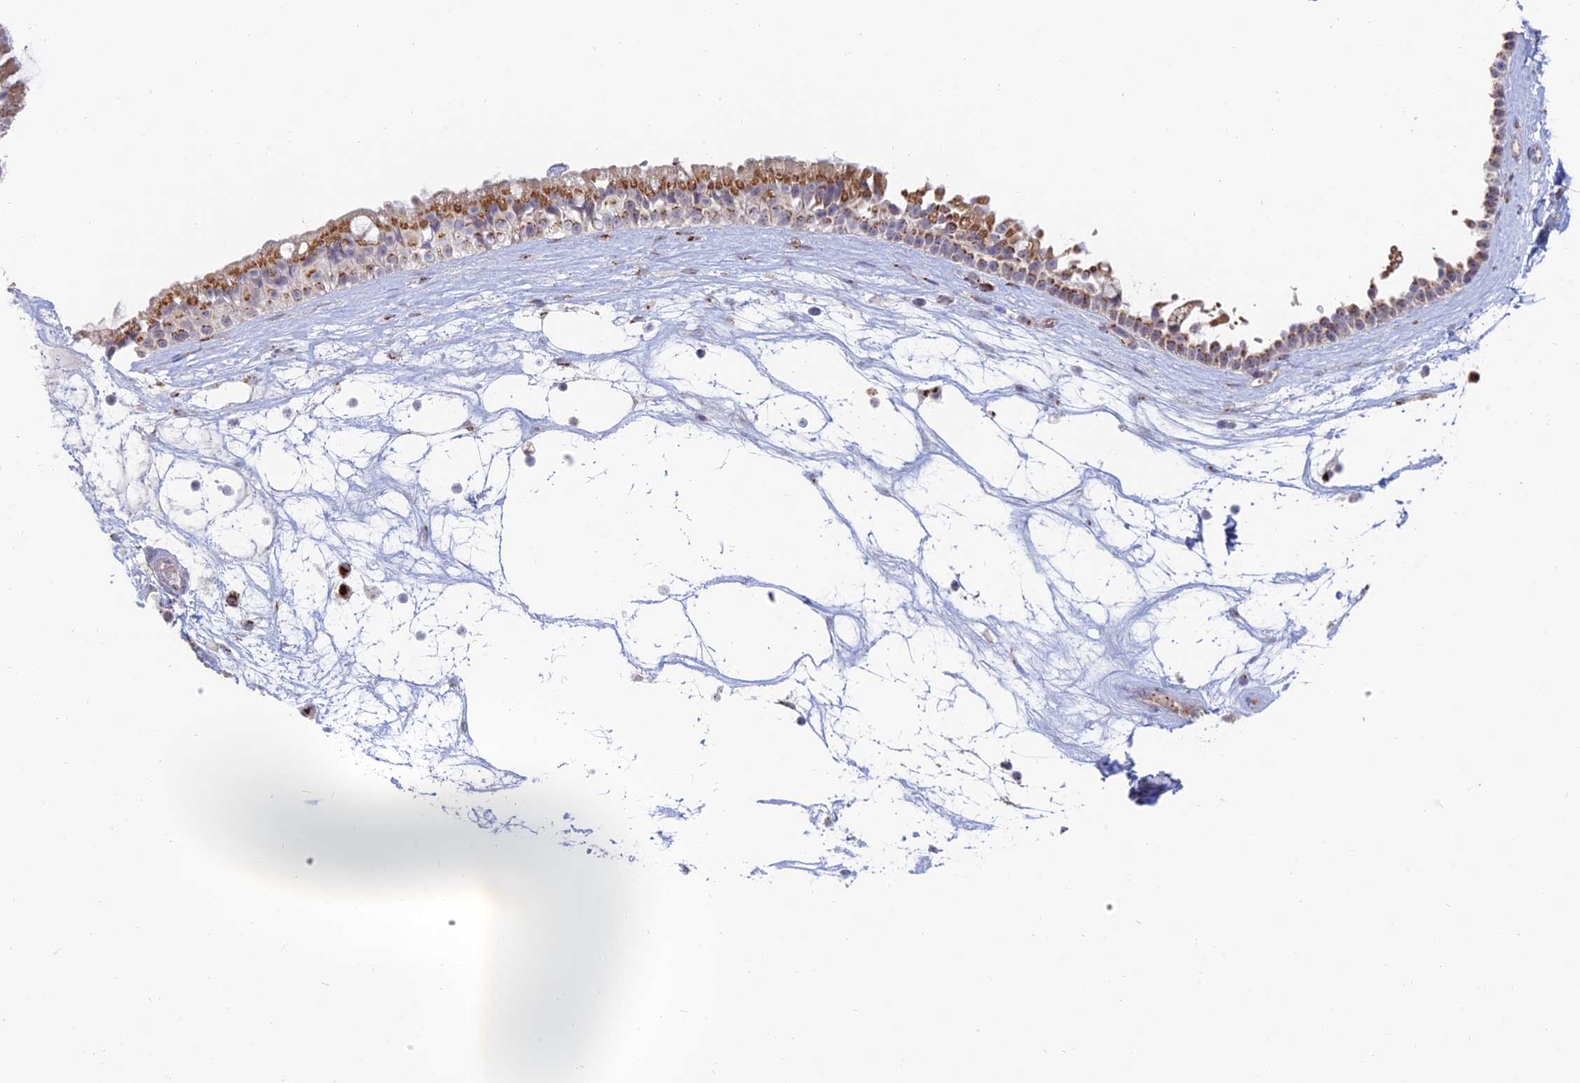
{"staining": {"intensity": "moderate", "quantity": "25%-75%", "location": "cytoplasmic/membranous"}, "tissue": "nasopharynx", "cell_type": "Respiratory epithelial cells", "image_type": "normal", "snomed": [{"axis": "morphology", "description": "Normal tissue, NOS"}, {"axis": "topography", "description": "Nasopharynx"}], "caption": "An image of nasopharynx stained for a protein shows moderate cytoplasmic/membranous brown staining in respiratory epithelial cells.", "gene": "ENSG00000267561", "patient": {"sex": "male", "age": 64}}